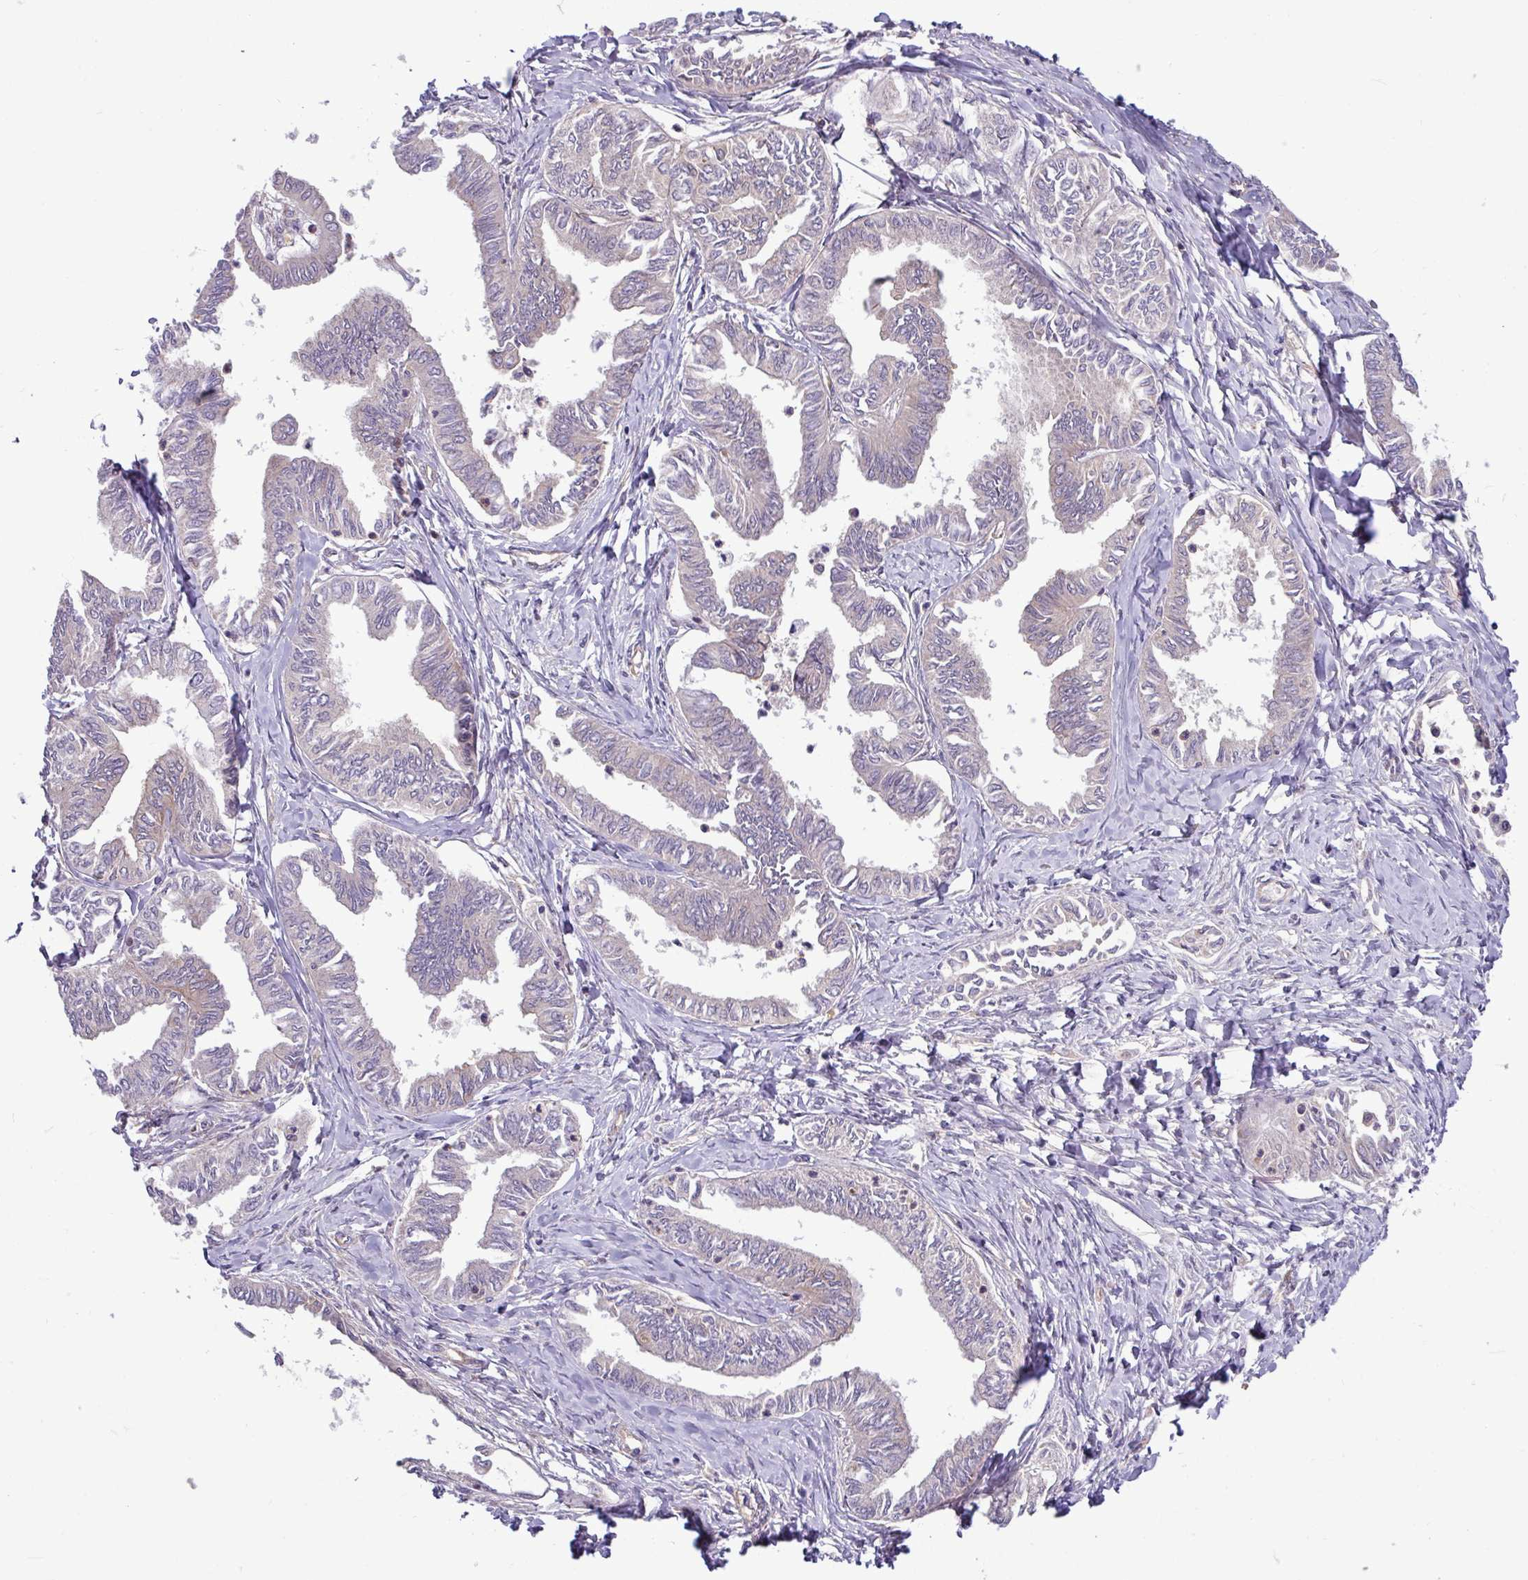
{"staining": {"intensity": "weak", "quantity": "<25%", "location": "cytoplasmic/membranous"}, "tissue": "ovarian cancer", "cell_type": "Tumor cells", "image_type": "cancer", "snomed": [{"axis": "morphology", "description": "Carcinoma, endometroid"}, {"axis": "topography", "description": "Ovary"}], "caption": "High power microscopy histopathology image of an IHC micrograph of ovarian cancer (endometroid carcinoma), revealing no significant expression in tumor cells. (DAB (3,3'-diaminobenzidine) immunohistochemistry (IHC), high magnification).", "gene": "LSM12", "patient": {"sex": "female", "age": 70}}